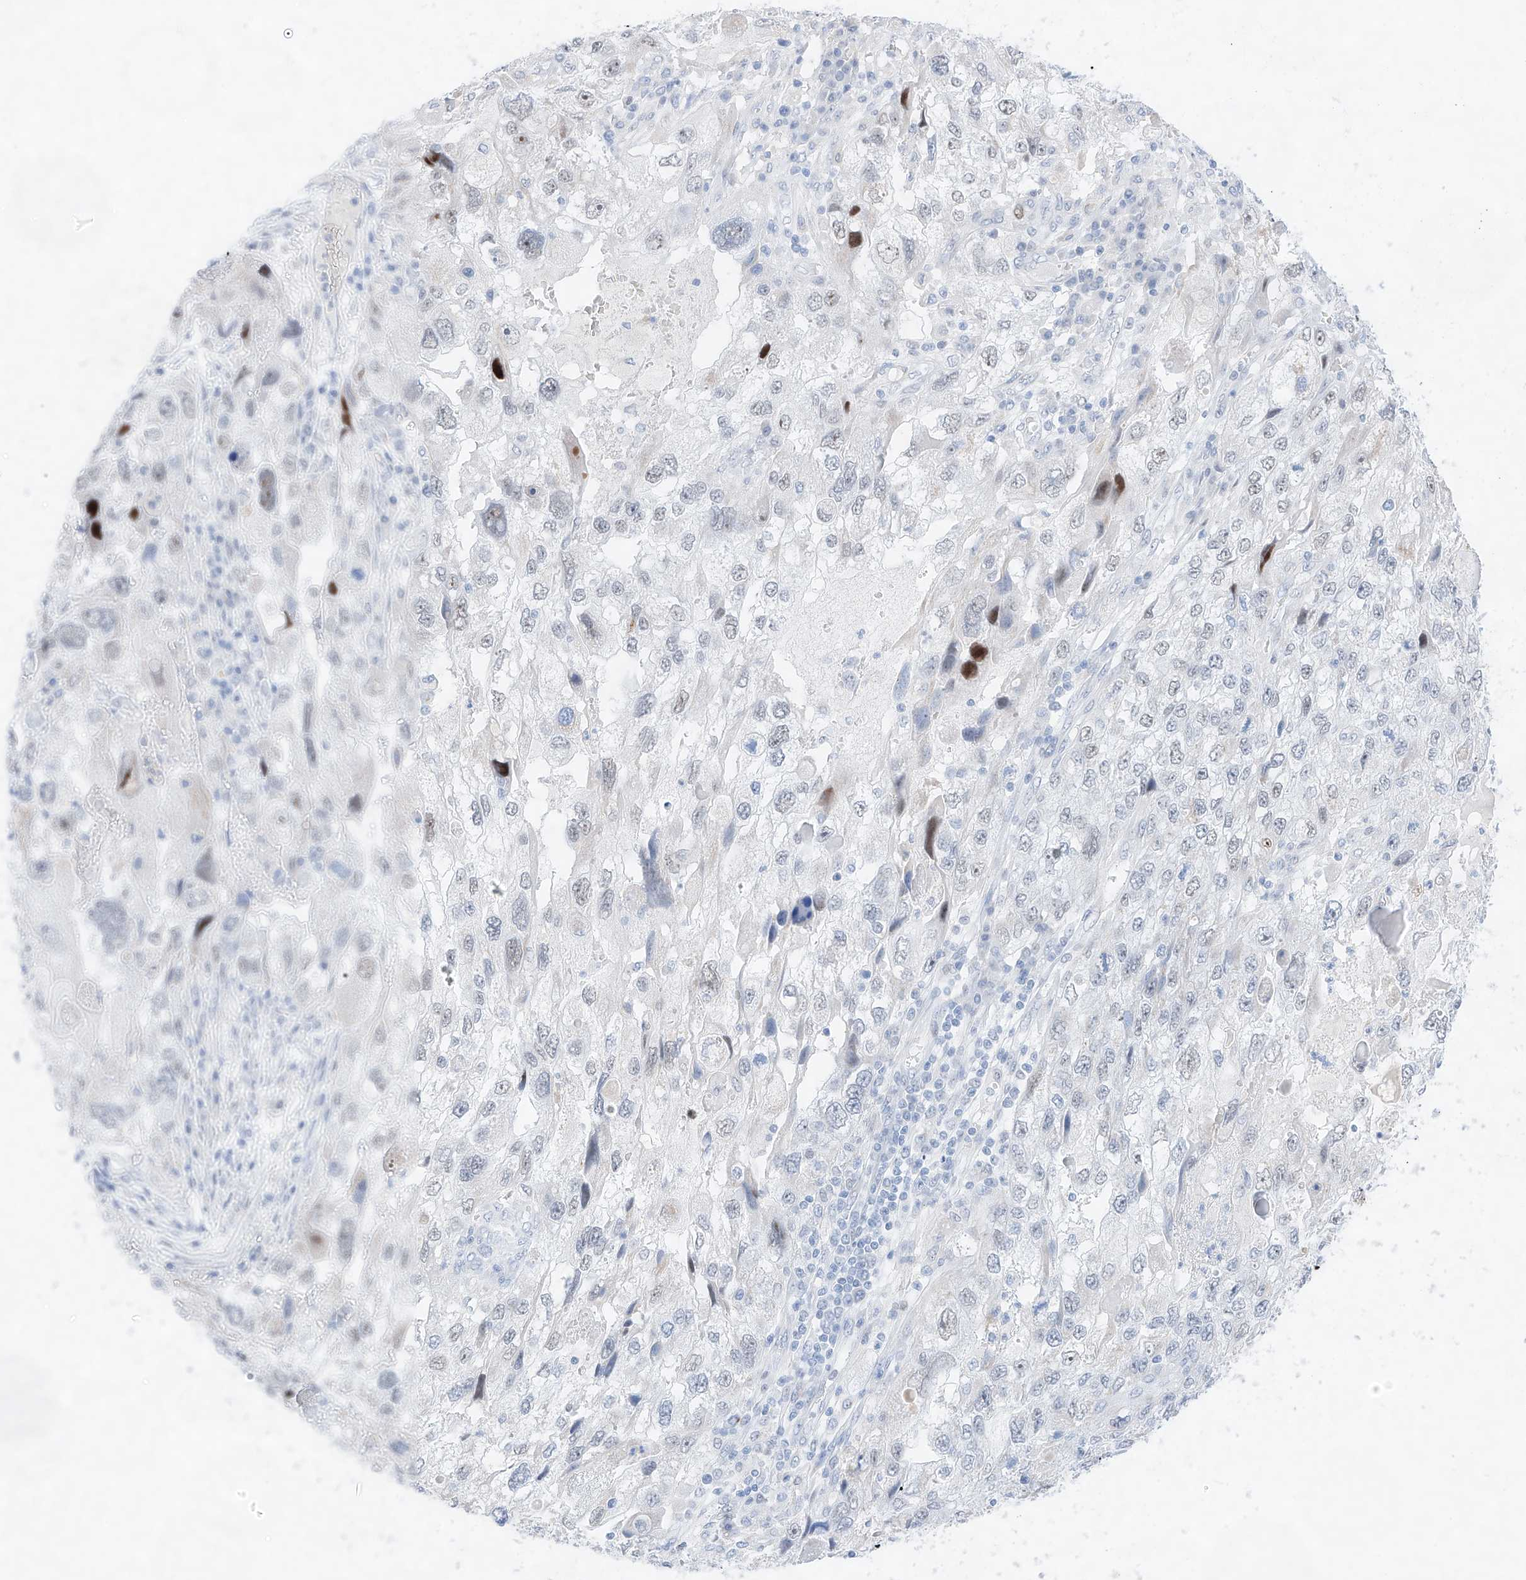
{"staining": {"intensity": "moderate", "quantity": "<25%", "location": "nuclear"}, "tissue": "endometrial cancer", "cell_type": "Tumor cells", "image_type": "cancer", "snomed": [{"axis": "morphology", "description": "Adenocarcinoma, NOS"}, {"axis": "topography", "description": "Endometrium"}], "caption": "DAB (3,3'-diaminobenzidine) immunohistochemical staining of human adenocarcinoma (endometrial) exhibits moderate nuclear protein expression in about <25% of tumor cells.", "gene": "NT5C3B", "patient": {"sex": "female", "age": 49}}